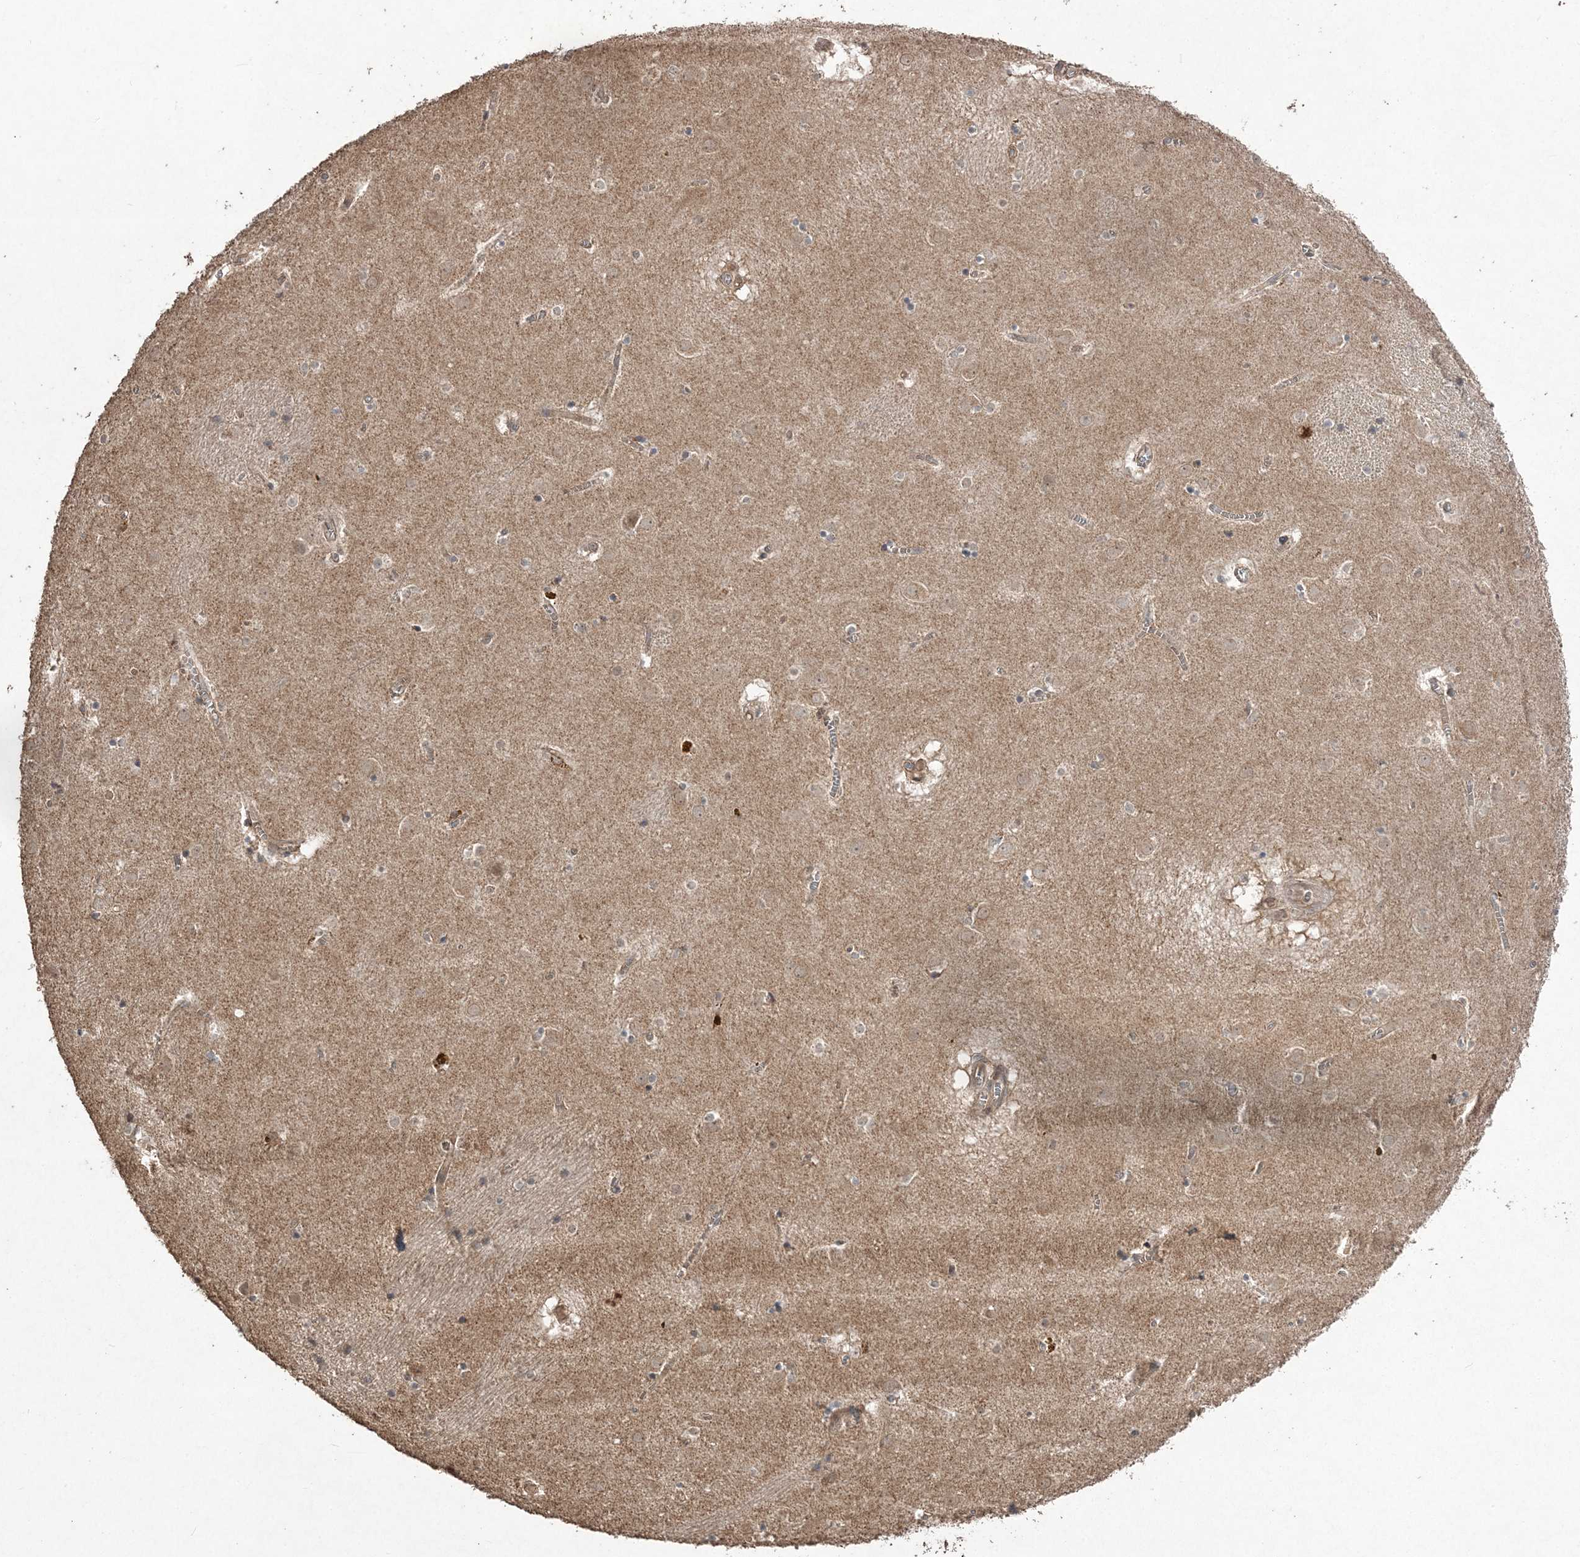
{"staining": {"intensity": "weak", "quantity": "<25%", "location": "cytoplasmic/membranous"}, "tissue": "caudate", "cell_type": "Glial cells", "image_type": "normal", "snomed": [{"axis": "morphology", "description": "Normal tissue, NOS"}, {"axis": "topography", "description": "Lateral ventricle wall"}], "caption": "Immunohistochemistry micrograph of unremarkable caudate: caudate stained with DAB (3,3'-diaminobenzidine) reveals no significant protein expression in glial cells. The staining was performed using DAB to visualize the protein expression in brown, while the nuclei were stained in blue with hematoxylin (Magnification: 20x).", "gene": "EHHADH", "patient": {"sex": "male", "age": 70}}